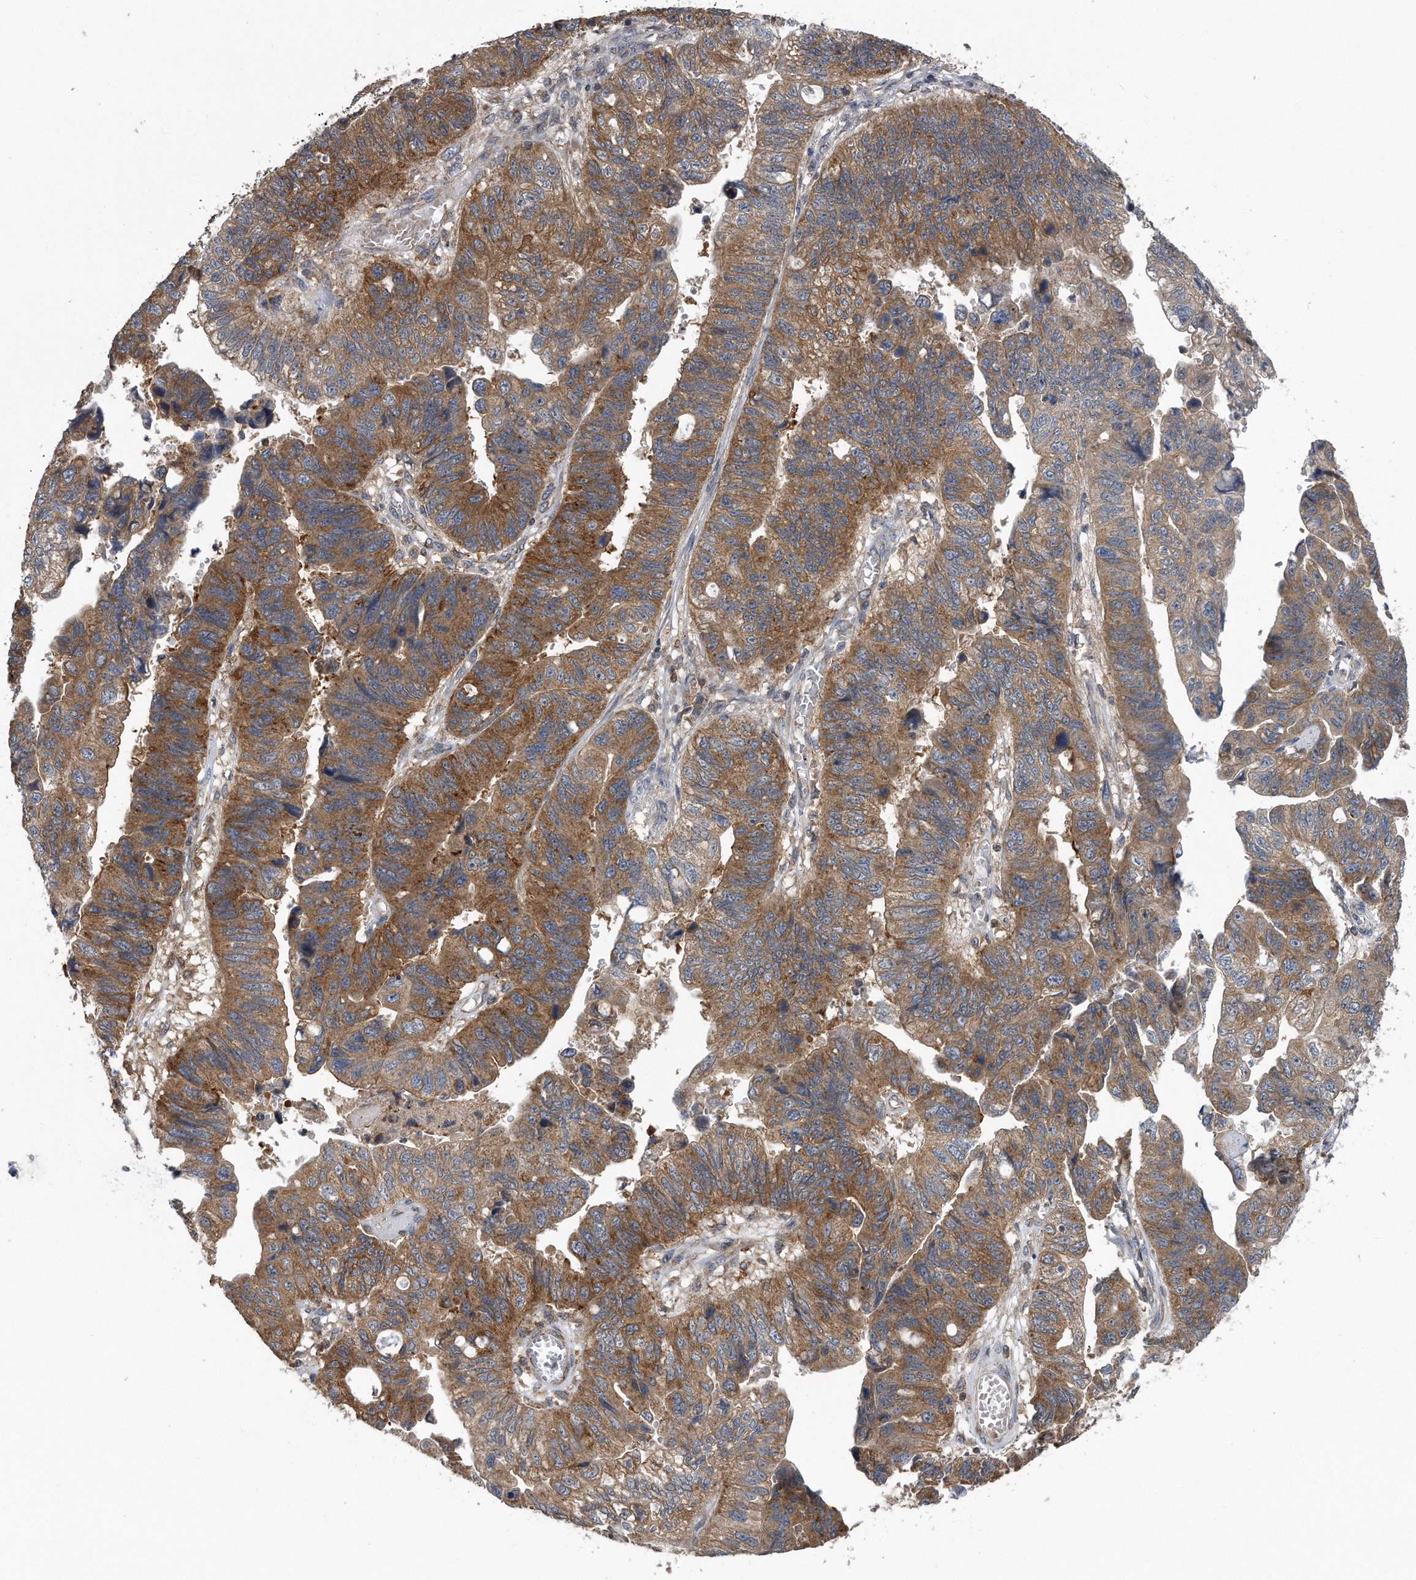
{"staining": {"intensity": "moderate", "quantity": ">75%", "location": "cytoplasmic/membranous"}, "tissue": "stomach cancer", "cell_type": "Tumor cells", "image_type": "cancer", "snomed": [{"axis": "morphology", "description": "Adenocarcinoma, NOS"}, {"axis": "topography", "description": "Stomach"}], "caption": "Protein staining of stomach adenocarcinoma tissue shows moderate cytoplasmic/membranous staining in approximately >75% of tumor cells.", "gene": "ALPK2", "patient": {"sex": "male", "age": 59}}